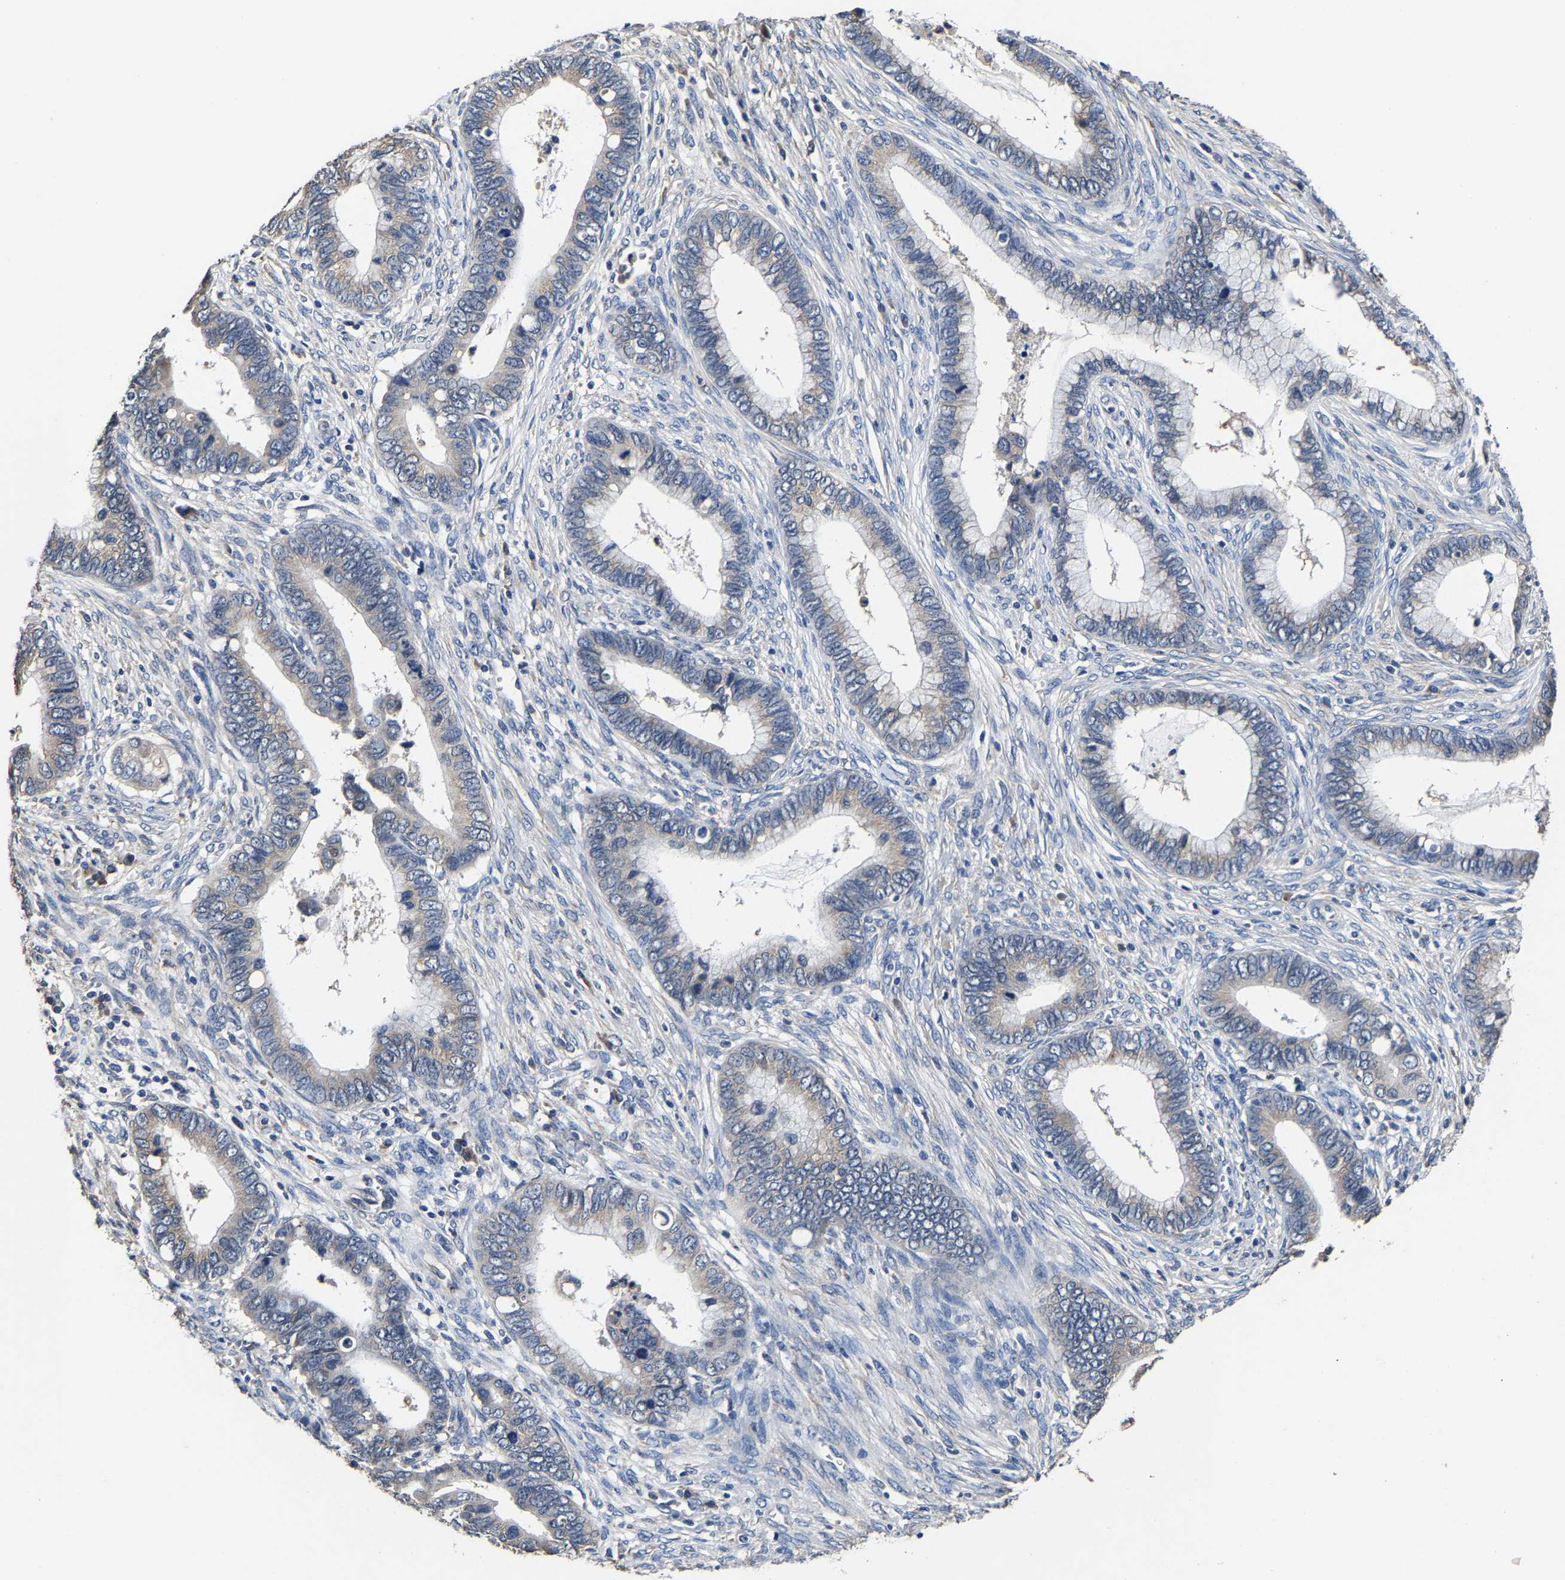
{"staining": {"intensity": "negative", "quantity": "none", "location": "none"}, "tissue": "cervical cancer", "cell_type": "Tumor cells", "image_type": "cancer", "snomed": [{"axis": "morphology", "description": "Adenocarcinoma, NOS"}, {"axis": "topography", "description": "Cervix"}], "caption": "Cervical cancer (adenocarcinoma) stained for a protein using IHC exhibits no staining tumor cells.", "gene": "EBAG9", "patient": {"sex": "female", "age": 44}}